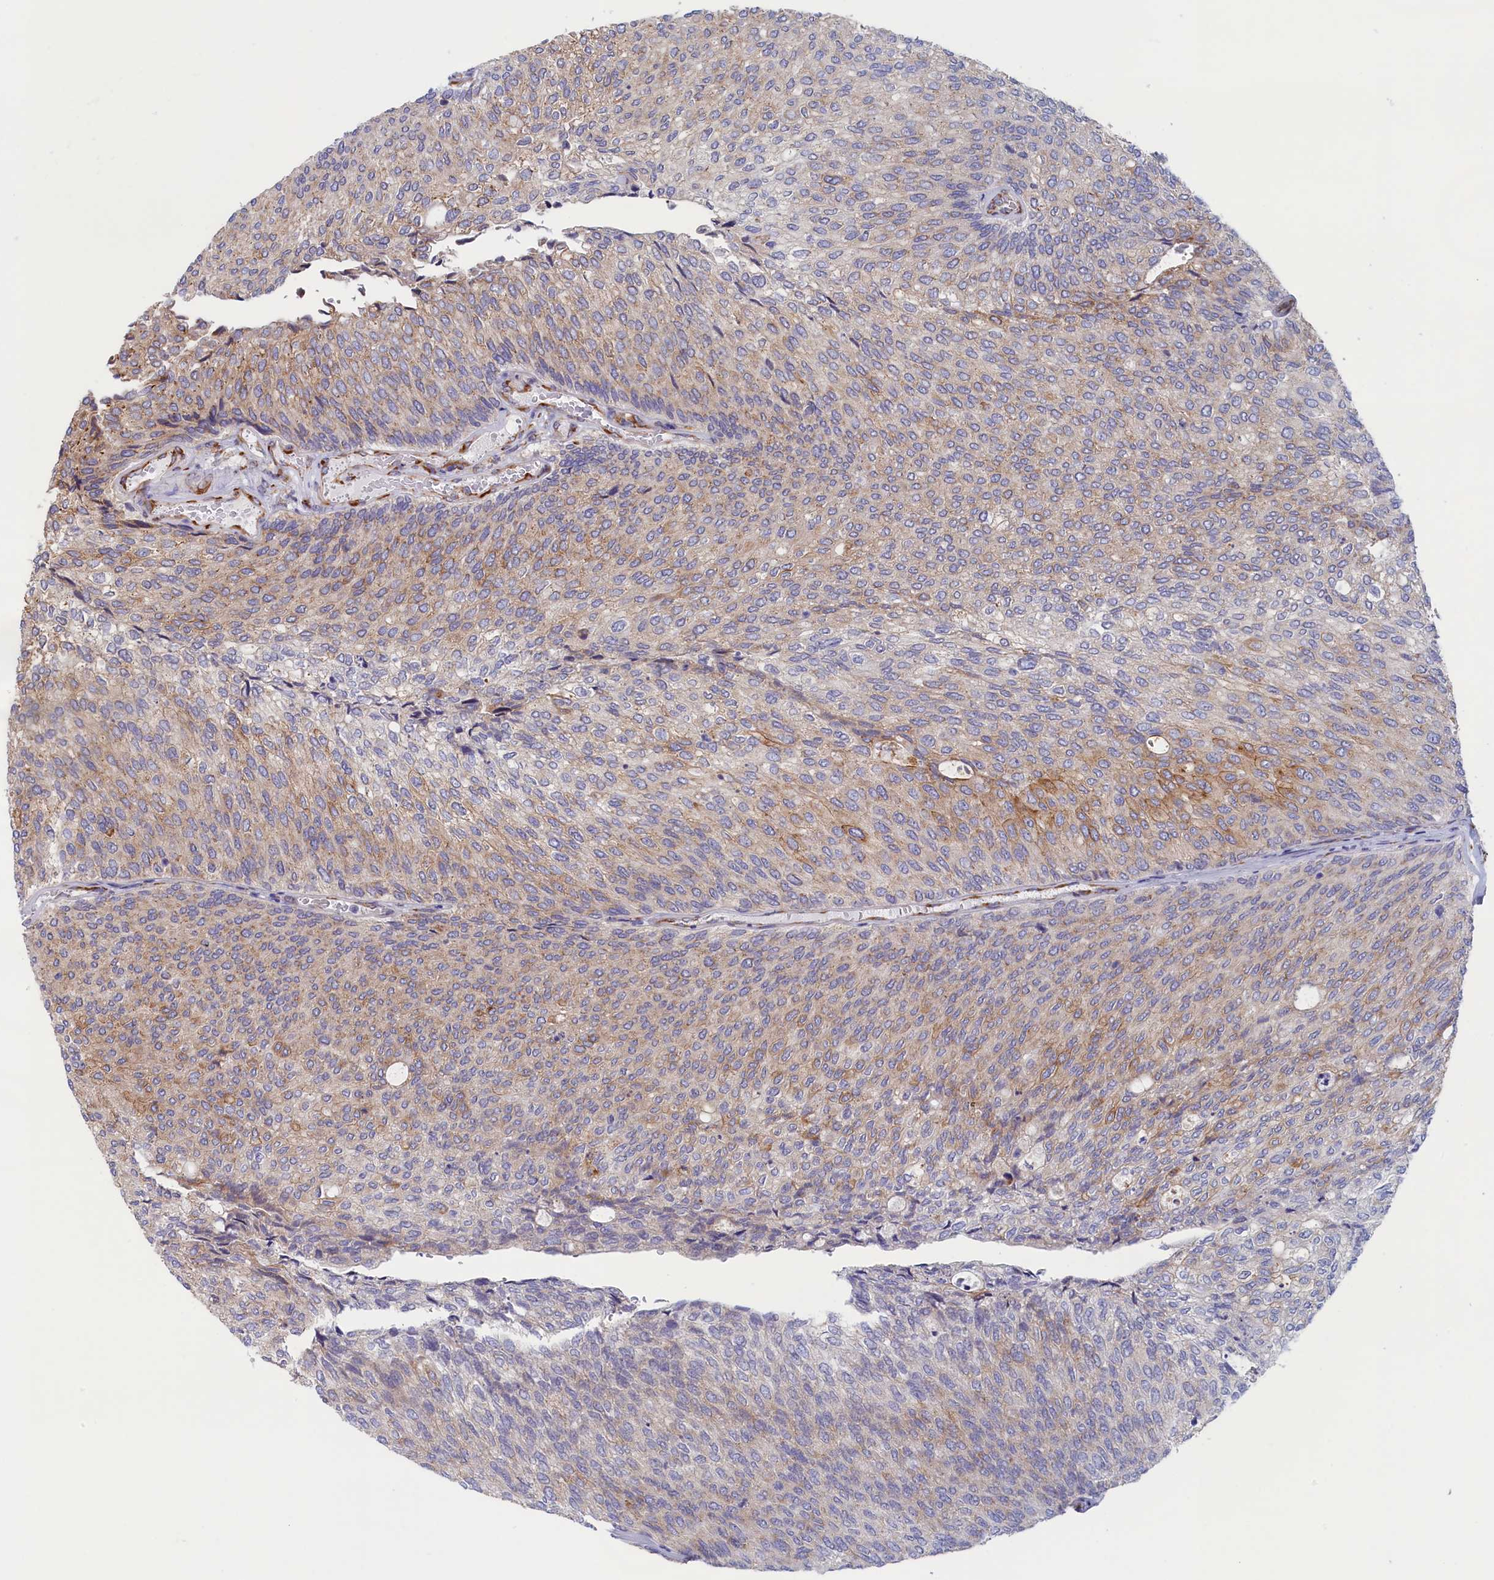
{"staining": {"intensity": "moderate", "quantity": "<25%", "location": "cytoplasmic/membranous"}, "tissue": "urothelial cancer", "cell_type": "Tumor cells", "image_type": "cancer", "snomed": [{"axis": "morphology", "description": "Urothelial carcinoma, Low grade"}, {"axis": "topography", "description": "Urinary bladder"}], "caption": "Urothelial cancer stained with DAB (3,3'-diaminobenzidine) IHC exhibits low levels of moderate cytoplasmic/membranous staining in approximately <25% of tumor cells.", "gene": "CCDC68", "patient": {"sex": "female", "age": 79}}